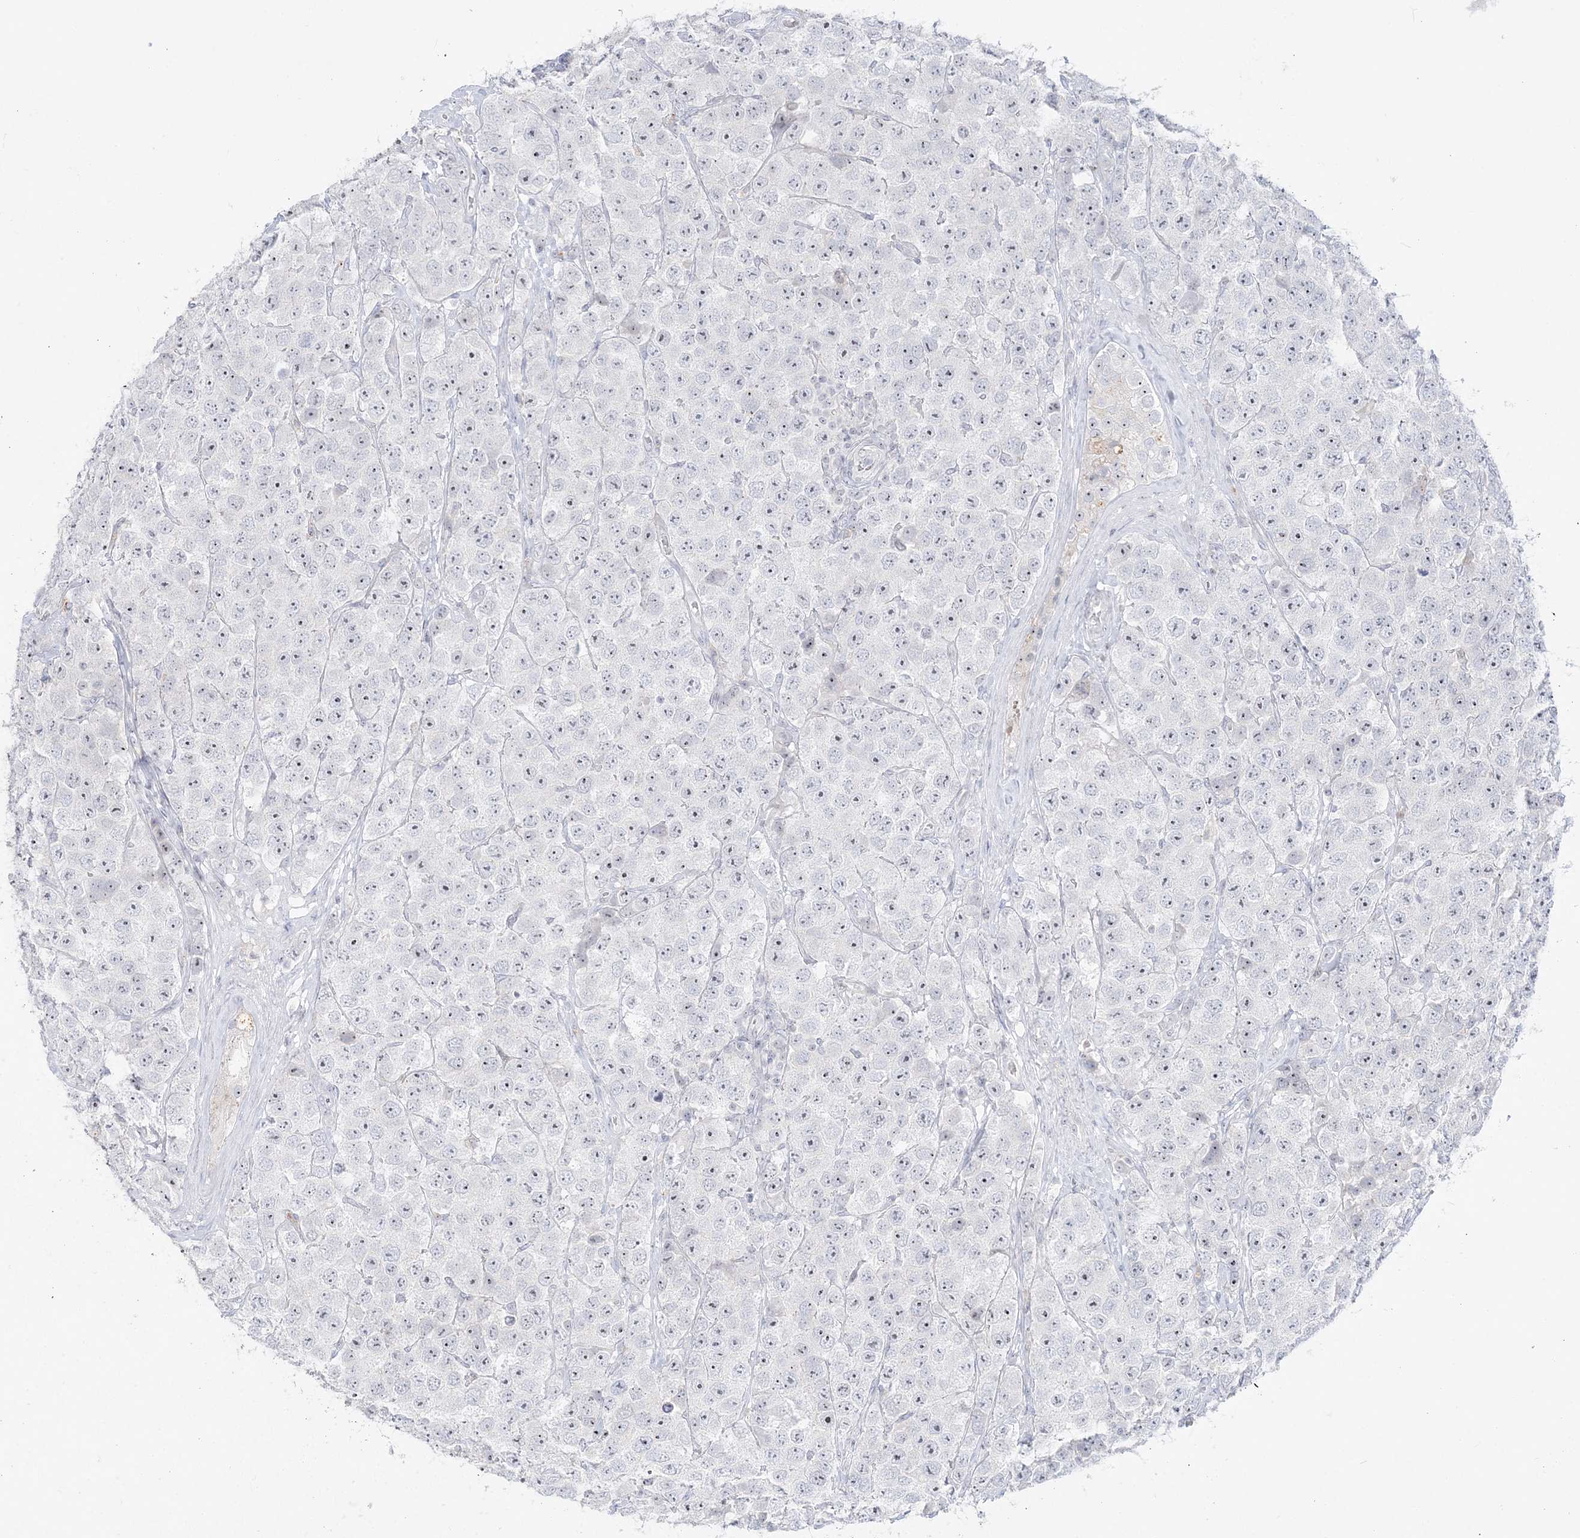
{"staining": {"intensity": "negative", "quantity": "none", "location": "none"}, "tissue": "testis cancer", "cell_type": "Tumor cells", "image_type": "cancer", "snomed": [{"axis": "morphology", "description": "Seminoma, NOS"}, {"axis": "topography", "description": "Testis"}], "caption": "Protein analysis of testis cancer (seminoma) shows no significant expression in tumor cells. (DAB (3,3'-diaminobenzidine) IHC with hematoxylin counter stain).", "gene": "SH3BP4", "patient": {"sex": "male", "age": 28}}